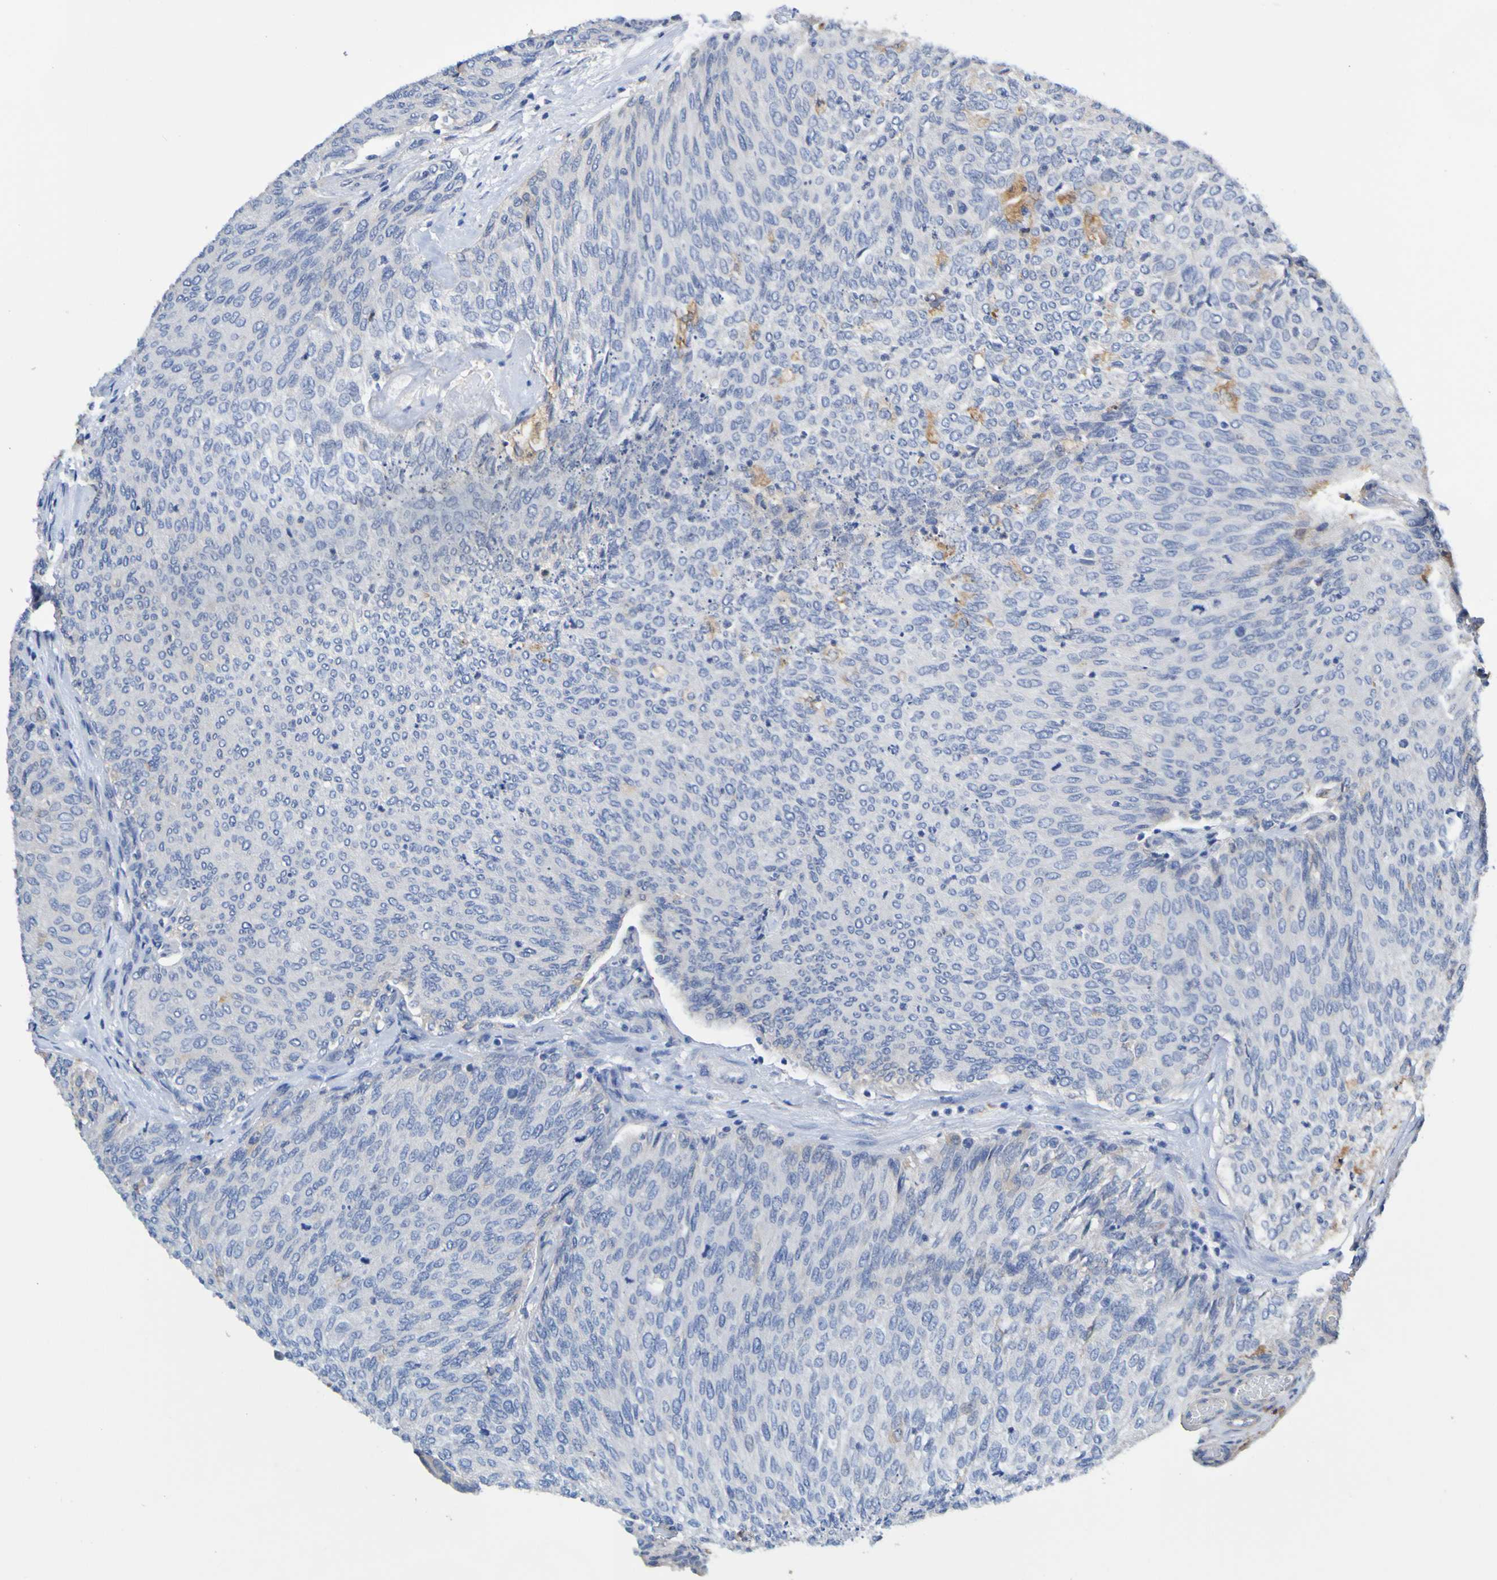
{"staining": {"intensity": "negative", "quantity": "none", "location": "none"}, "tissue": "urothelial cancer", "cell_type": "Tumor cells", "image_type": "cancer", "snomed": [{"axis": "morphology", "description": "Urothelial carcinoma, Low grade"}, {"axis": "topography", "description": "Urinary bladder"}], "caption": "Immunohistochemistry (IHC) image of human low-grade urothelial carcinoma stained for a protein (brown), which displays no expression in tumor cells.", "gene": "METAP2", "patient": {"sex": "female", "age": 79}}